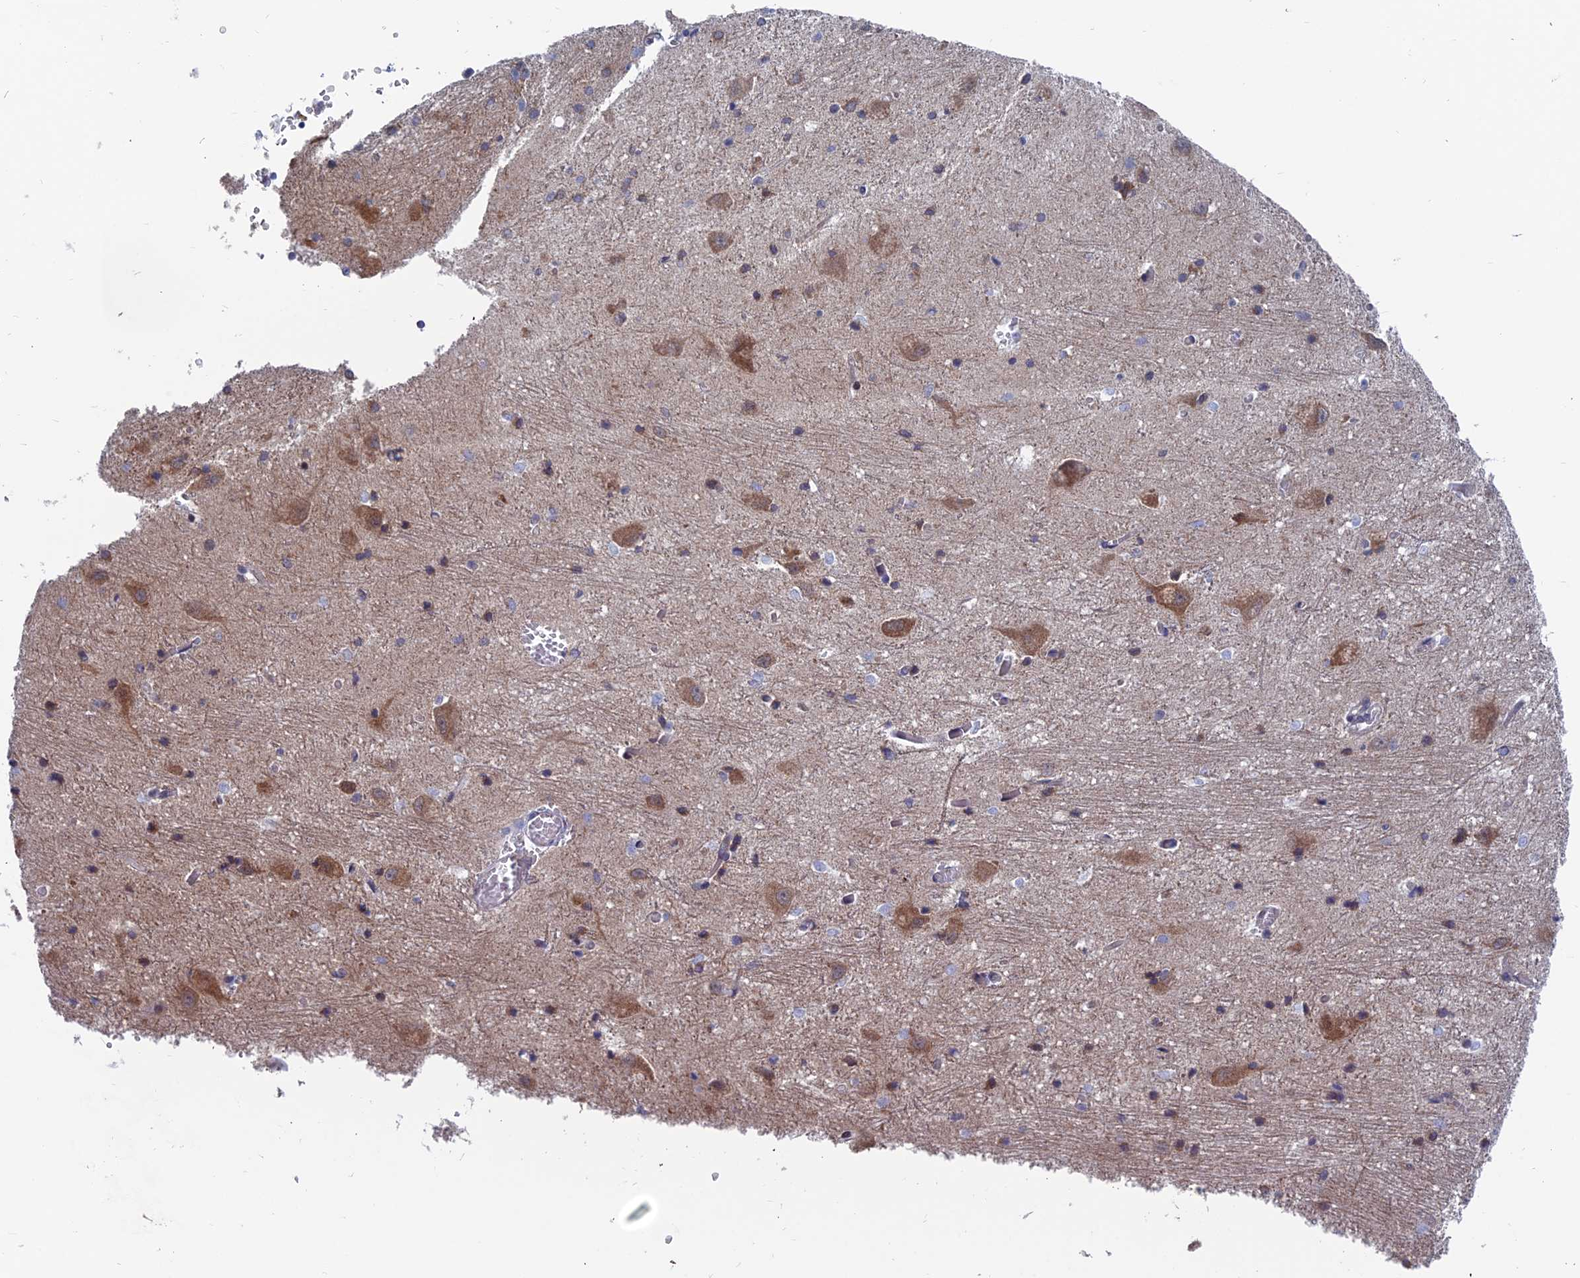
{"staining": {"intensity": "moderate", "quantity": "<25%", "location": "cytoplasmic/membranous"}, "tissue": "caudate", "cell_type": "Glial cells", "image_type": "normal", "snomed": [{"axis": "morphology", "description": "Normal tissue, NOS"}, {"axis": "topography", "description": "Lateral ventricle wall"}], "caption": "This is an image of immunohistochemistry (IHC) staining of benign caudate, which shows moderate expression in the cytoplasmic/membranous of glial cells.", "gene": "IGBP1", "patient": {"sex": "male", "age": 37}}